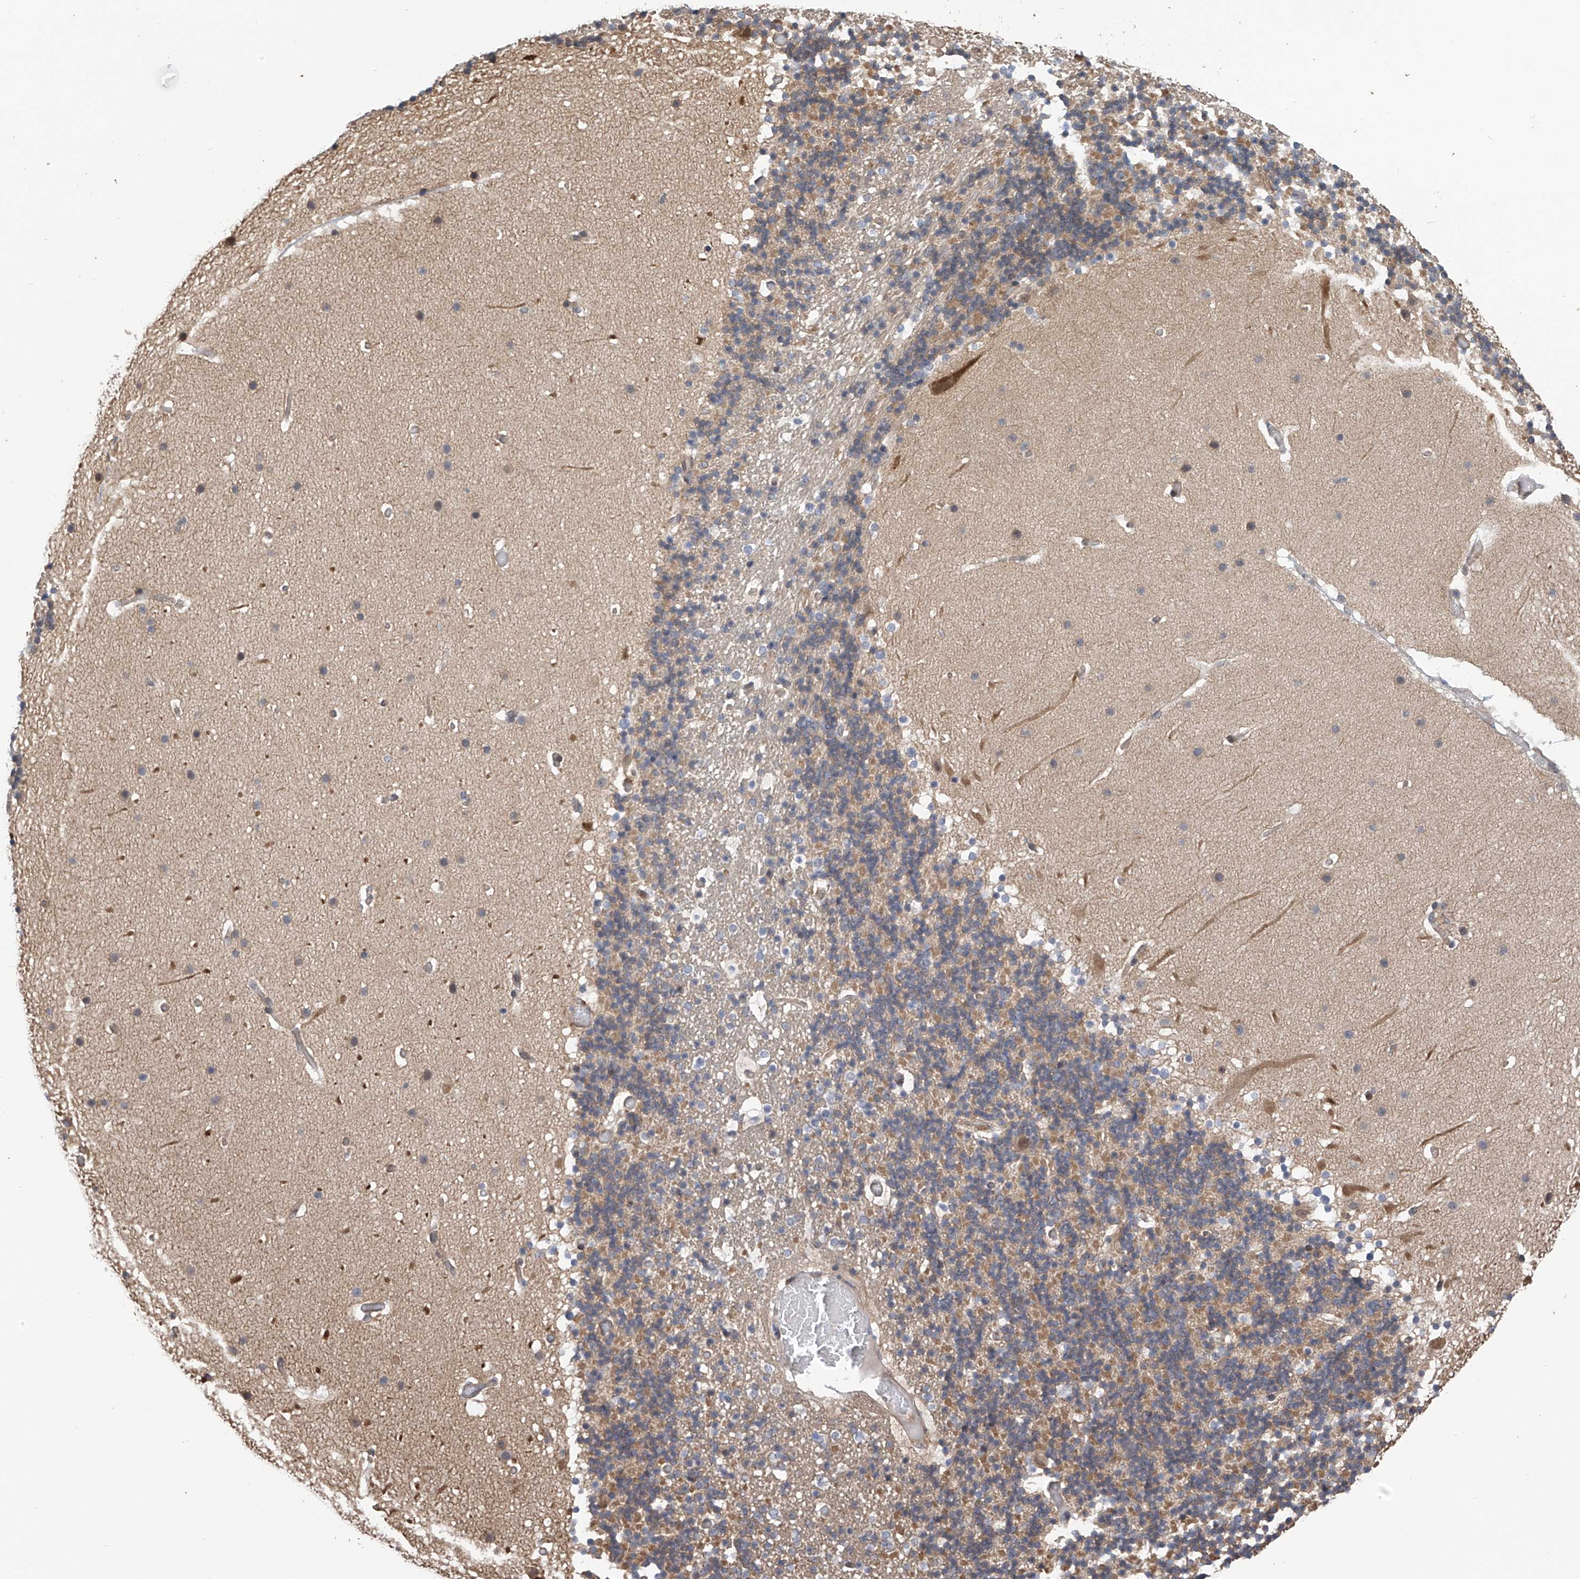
{"staining": {"intensity": "weak", "quantity": "25%-75%", "location": "cytoplasmic/membranous"}, "tissue": "cerebellum", "cell_type": "Cells in granular layer", "image_type": "normal", "snomed": [{"axis": "morphology", "description": "Normal tissue, NOS"}, {"axis": "topography", "description": "Cerebellum"}], "caption": "Protein staining of unremarkable cerebellum demonstrates weak cytoplasmic/membranous expression in about 25%-75% of cells in granular layer.", "gene": "DNAJC9", "patient": {"sex": "male", "age": 57}}